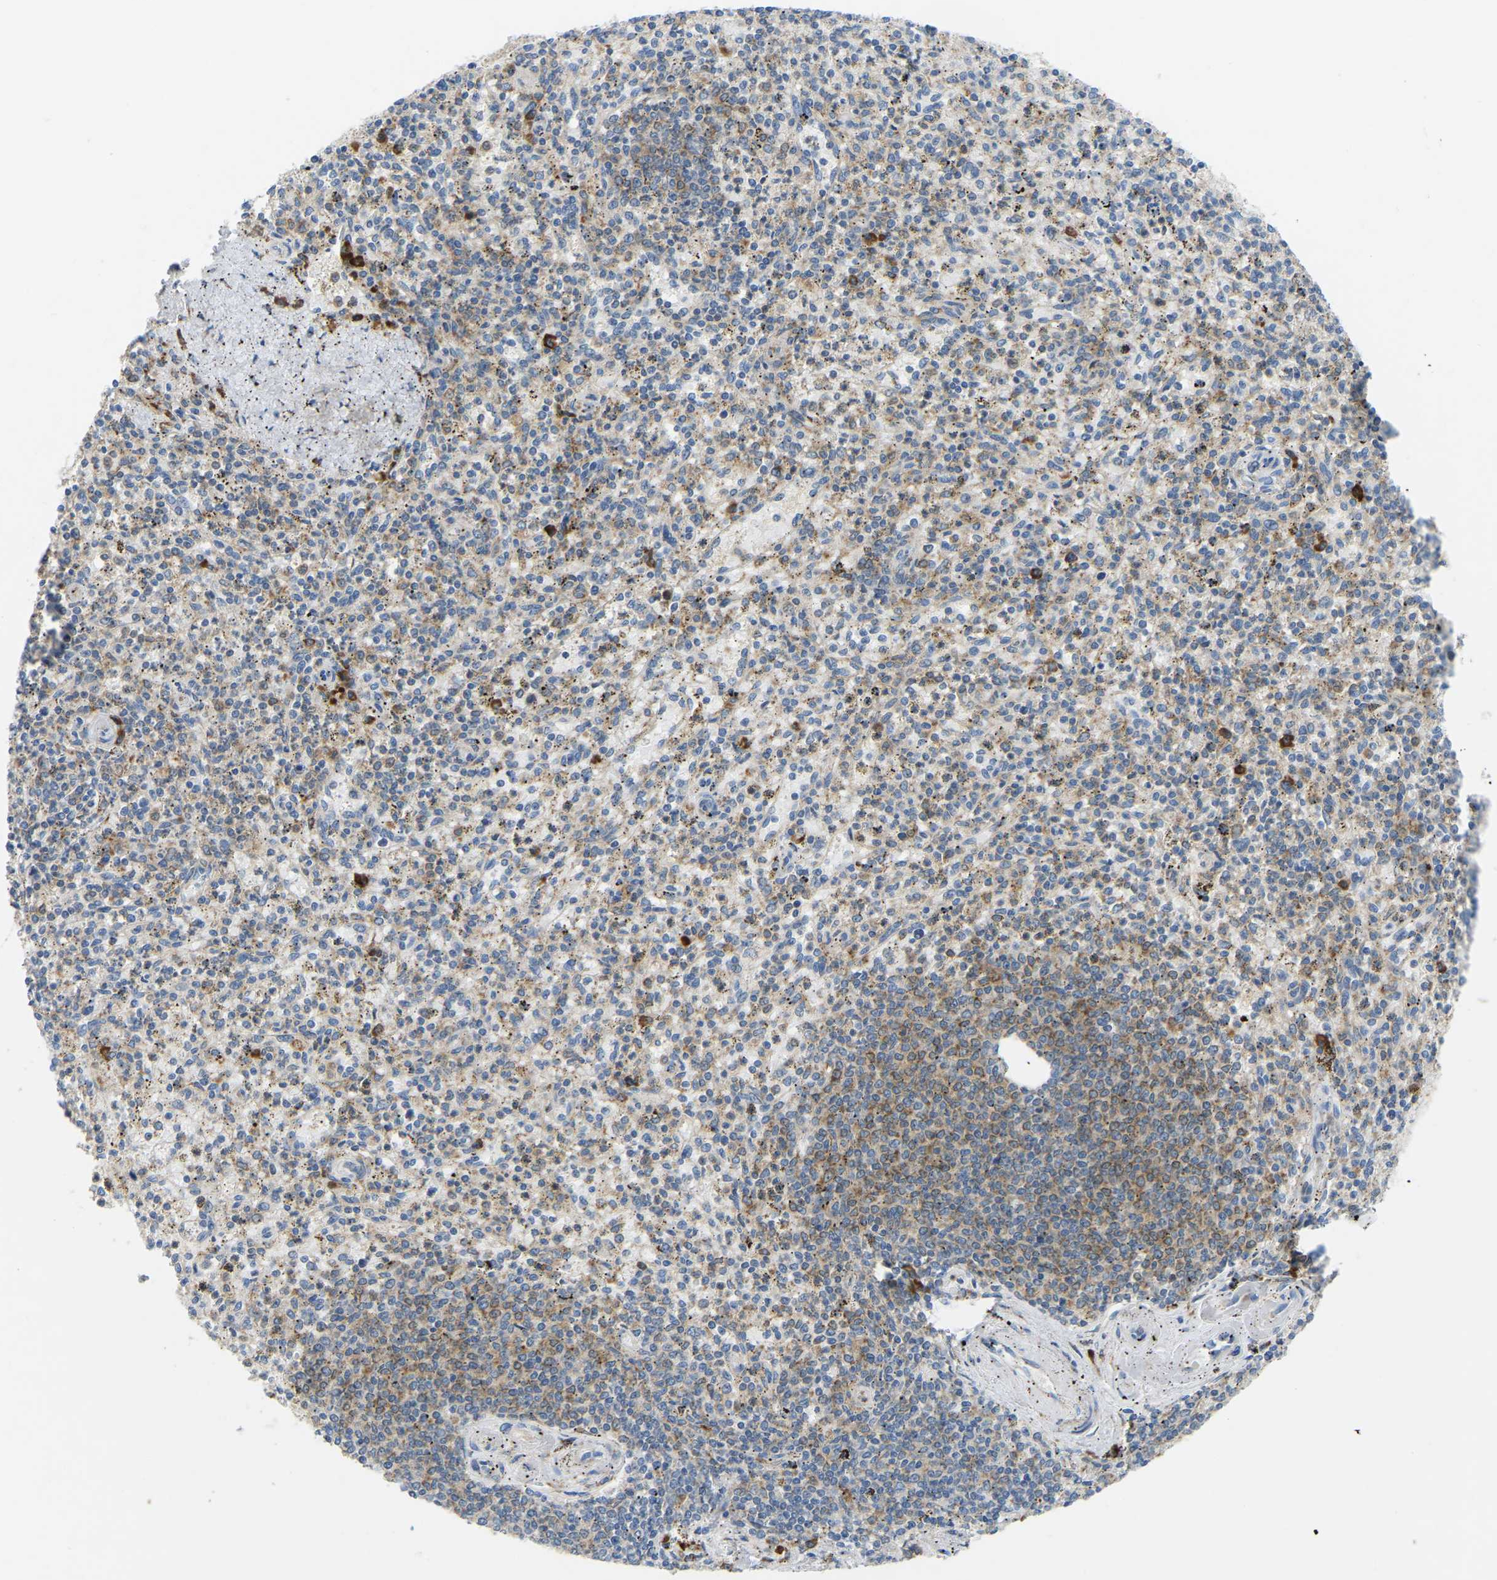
{"staining": {"intensity": "moderate", "quantity": "25%-75%", "location": "cytoplasmic/membranous"}, "tissue": "spleen", "cell_type": "Cells in red pulp", "image_type": "normal", "snomed": [{"axis": "morphology", "description": "Normal tissue, NOS"}, {"axis": "topography", "description": "Spleen"}], "caption": "Immunohistochemistry of normal spleen demonstrates medium levels of moderate cytoplasmic/membranous staining in about 25%-75% of cells in red pulp. Immunohistochemistry stains the protein of interest in brown and the nuclei are stained blue.", "gene": "SND1", "patient": {"sex": "male", "age": 72}}